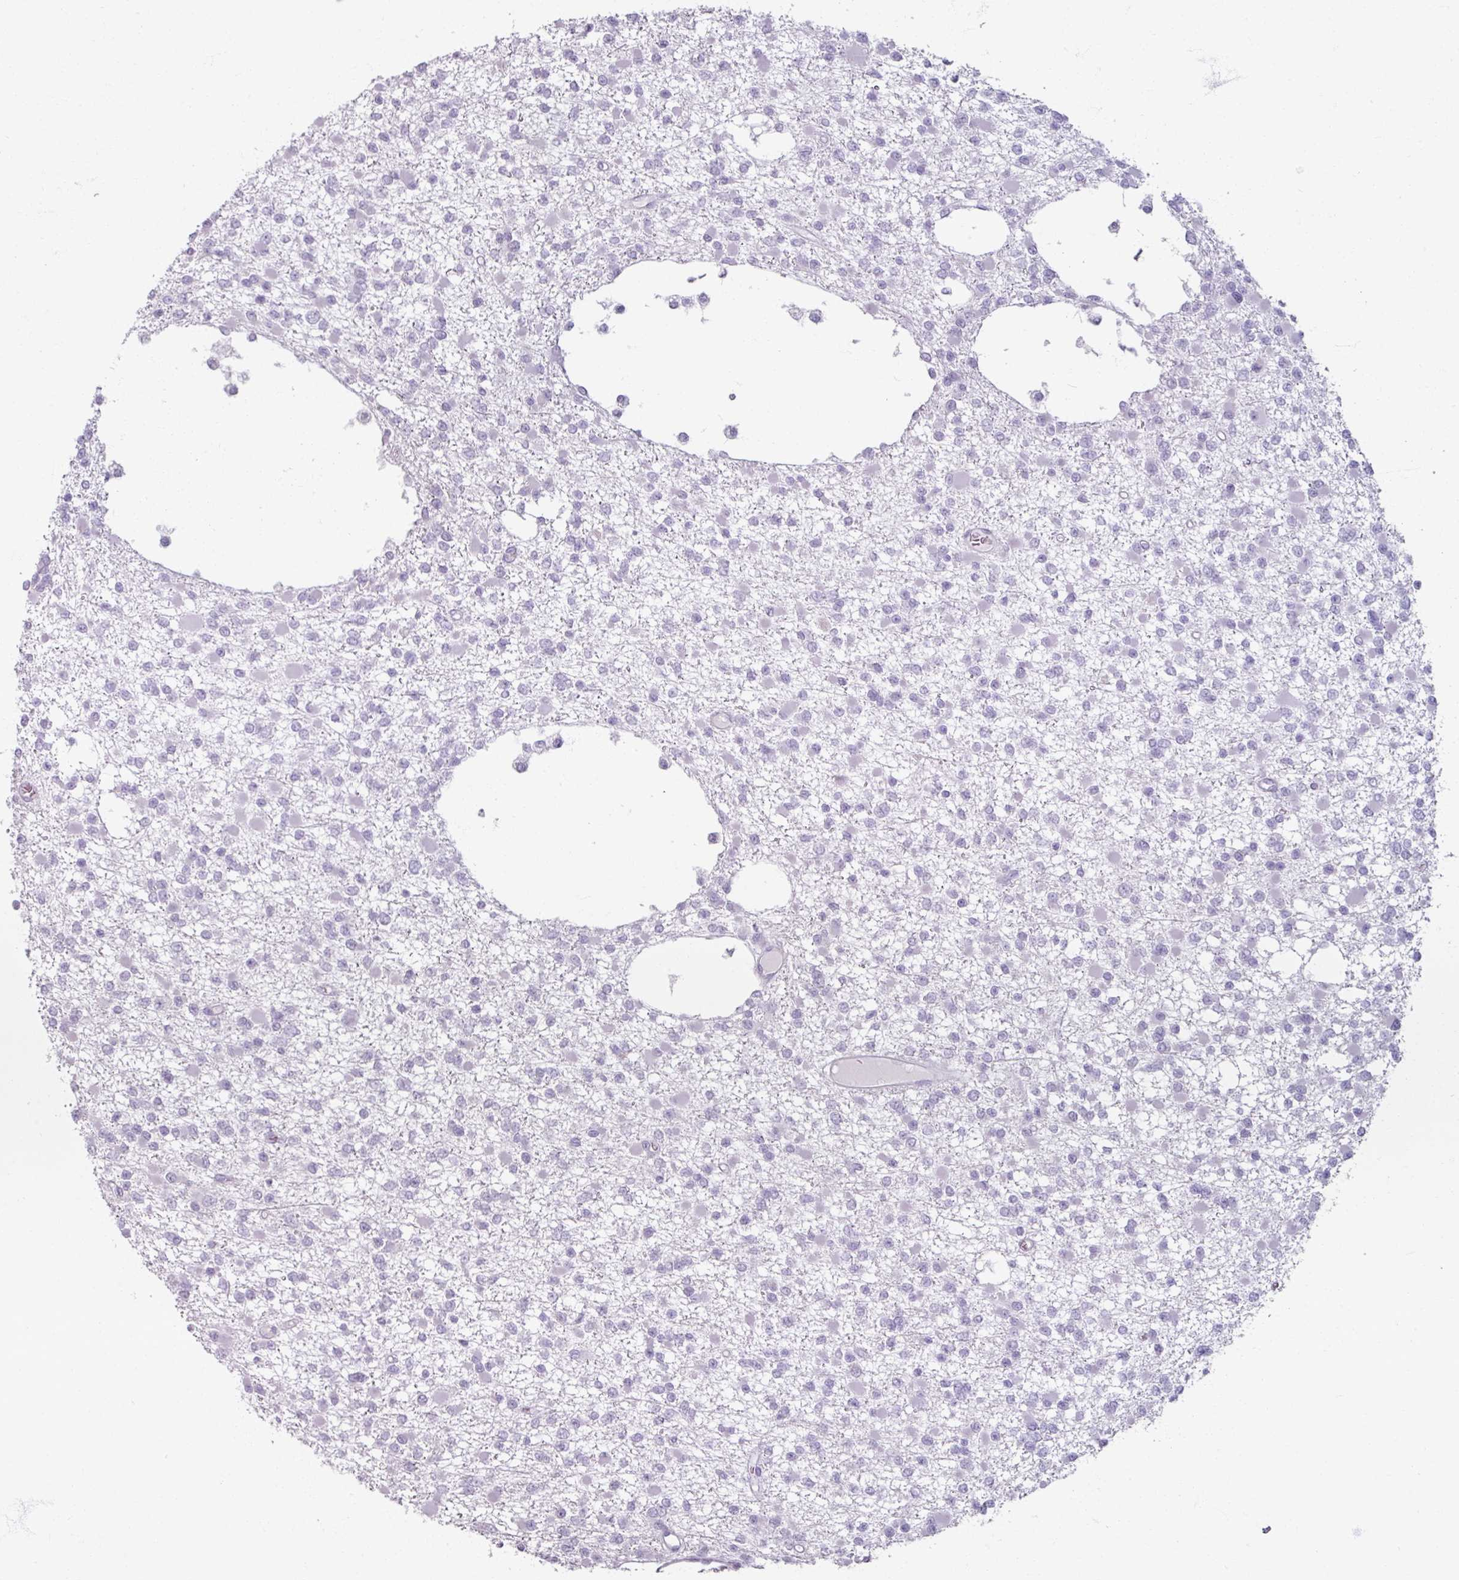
{"staining": {"intensity": "negative", "quantity": "none", "location": "none"}, "tissue": "glioma", "cell_type": "Tumor cells", "image_type": "cancer", "snomed": [{"axis": "morphology", "description": "Glioma, malignant, Low grade"}, {"axis": "topography", "description": "Brain"}], "caption": "An IHC image of malignant glioma (low-grade) is shown. There is no staining in tumor cells of malignant glioma (low-grade).", "gene": "ARG1", "patient": {"sex": "female", "age": 22}}